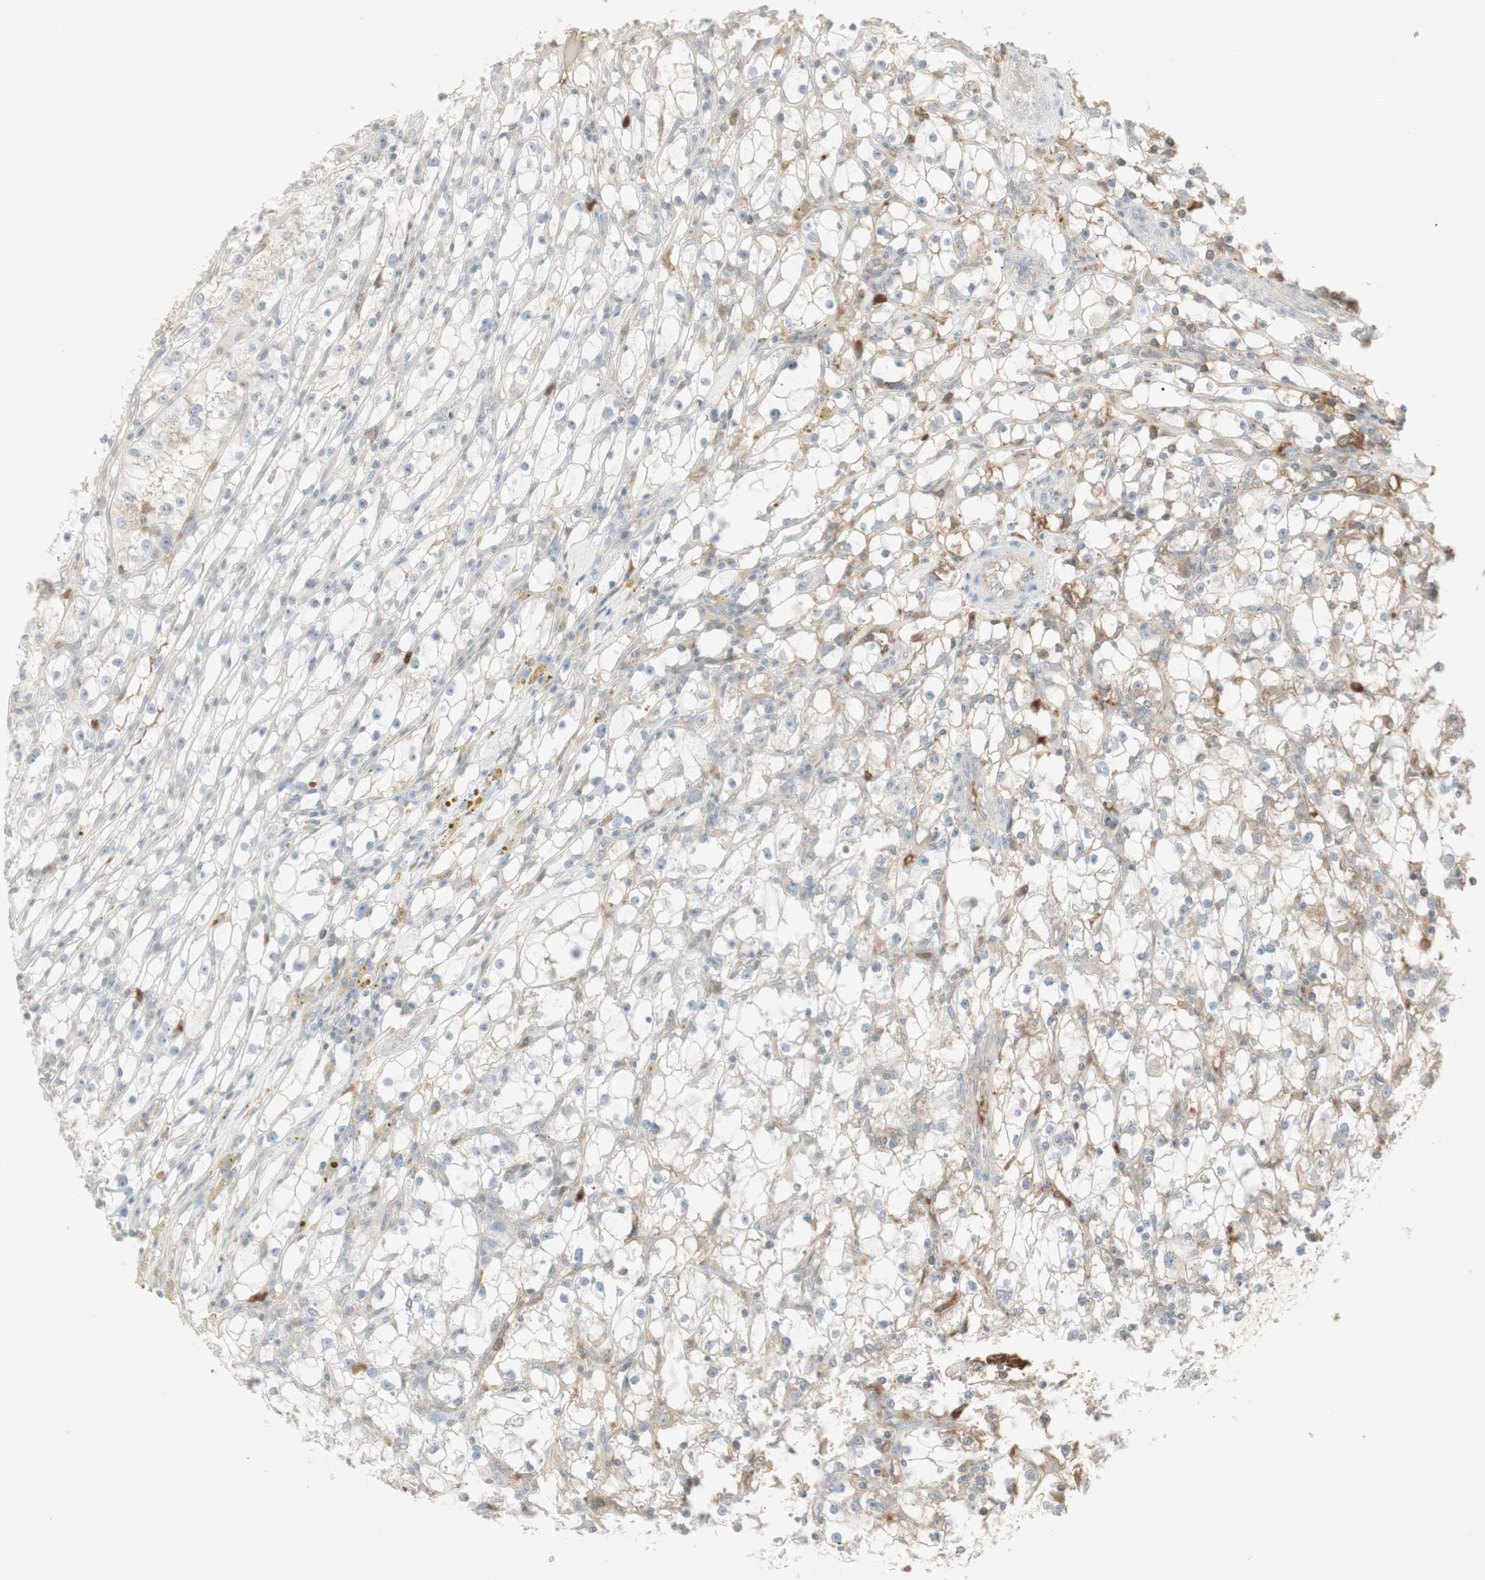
{"staining": {"intensity": "weak", "quantity": "<25%", "location": "cytoplasmic/membranous"}, "tissue": "renal cancer", "cell_type": "Tumor cells", "image_type": "cancer", "snomed": [{"axis": "morphology", "description": "Adenocarcinoma, NOS"}, {"axis": "topography", "description": "Kidney"}], "caption": "Tumor cells show no significant protein staining in renal adenocarcinoma.", "gene": "NID1", "patient": {"sex": "male", "age": 56}}